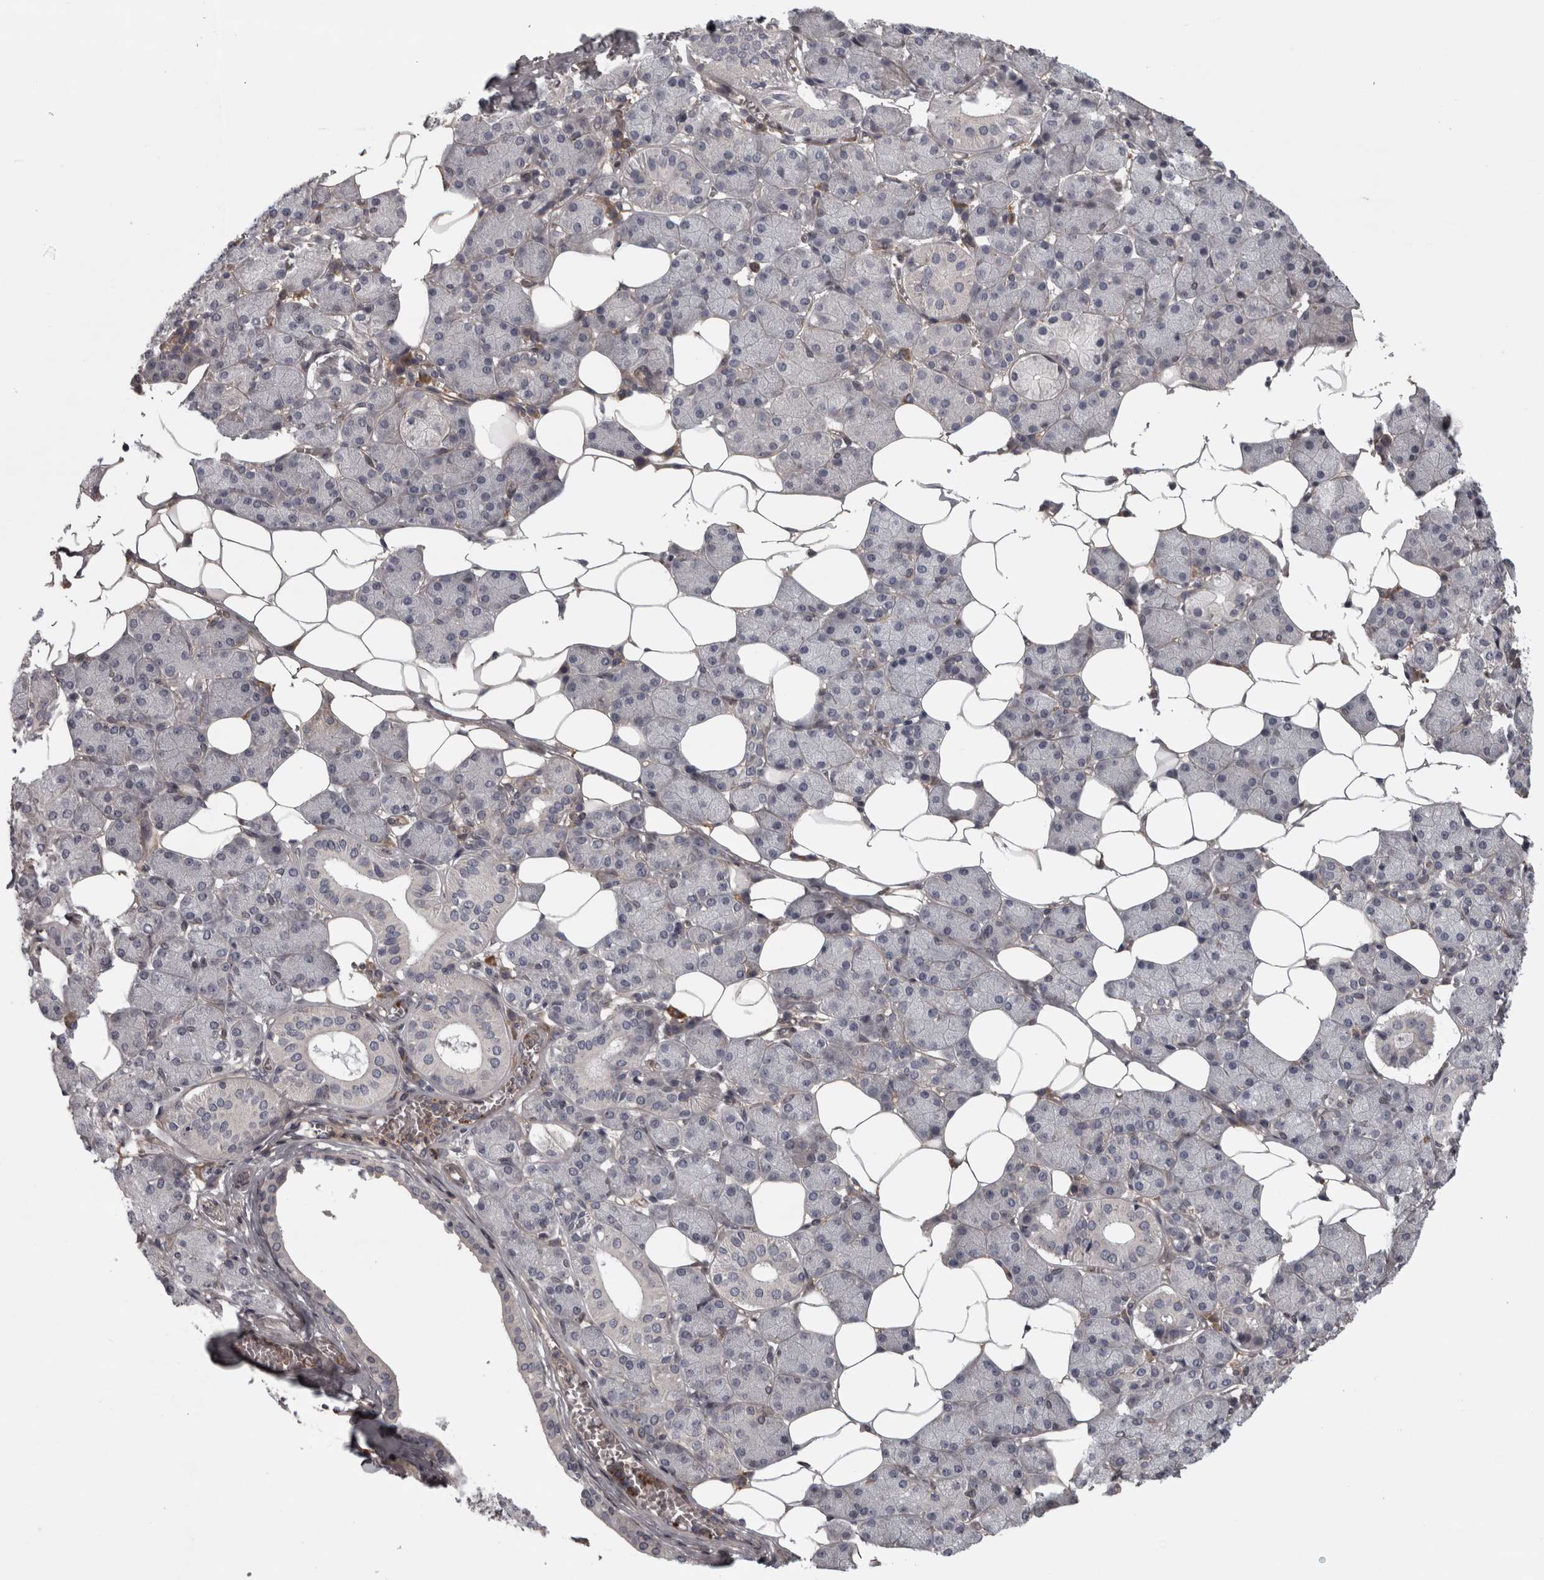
{"staining": {"intensity": "negative", "quantity": "none", "location": "none"}, "tissue": "salivary gland", "cell_type": "Glandular cells", "image_type": "normal", "snomed": [{"axis": "morphology", "description": "Normal tissue, NOS"}, {"axis": "topography", "description": "Salivary gland"}], "caption": "This image is of unremarkable salivary gland stained with IHC to label a protein in brown with the nuclei are counter-stained blue. There is no staining in glandular cells.", "gene": "RSU1", "patient": {"sex": "female", "age": 33}}